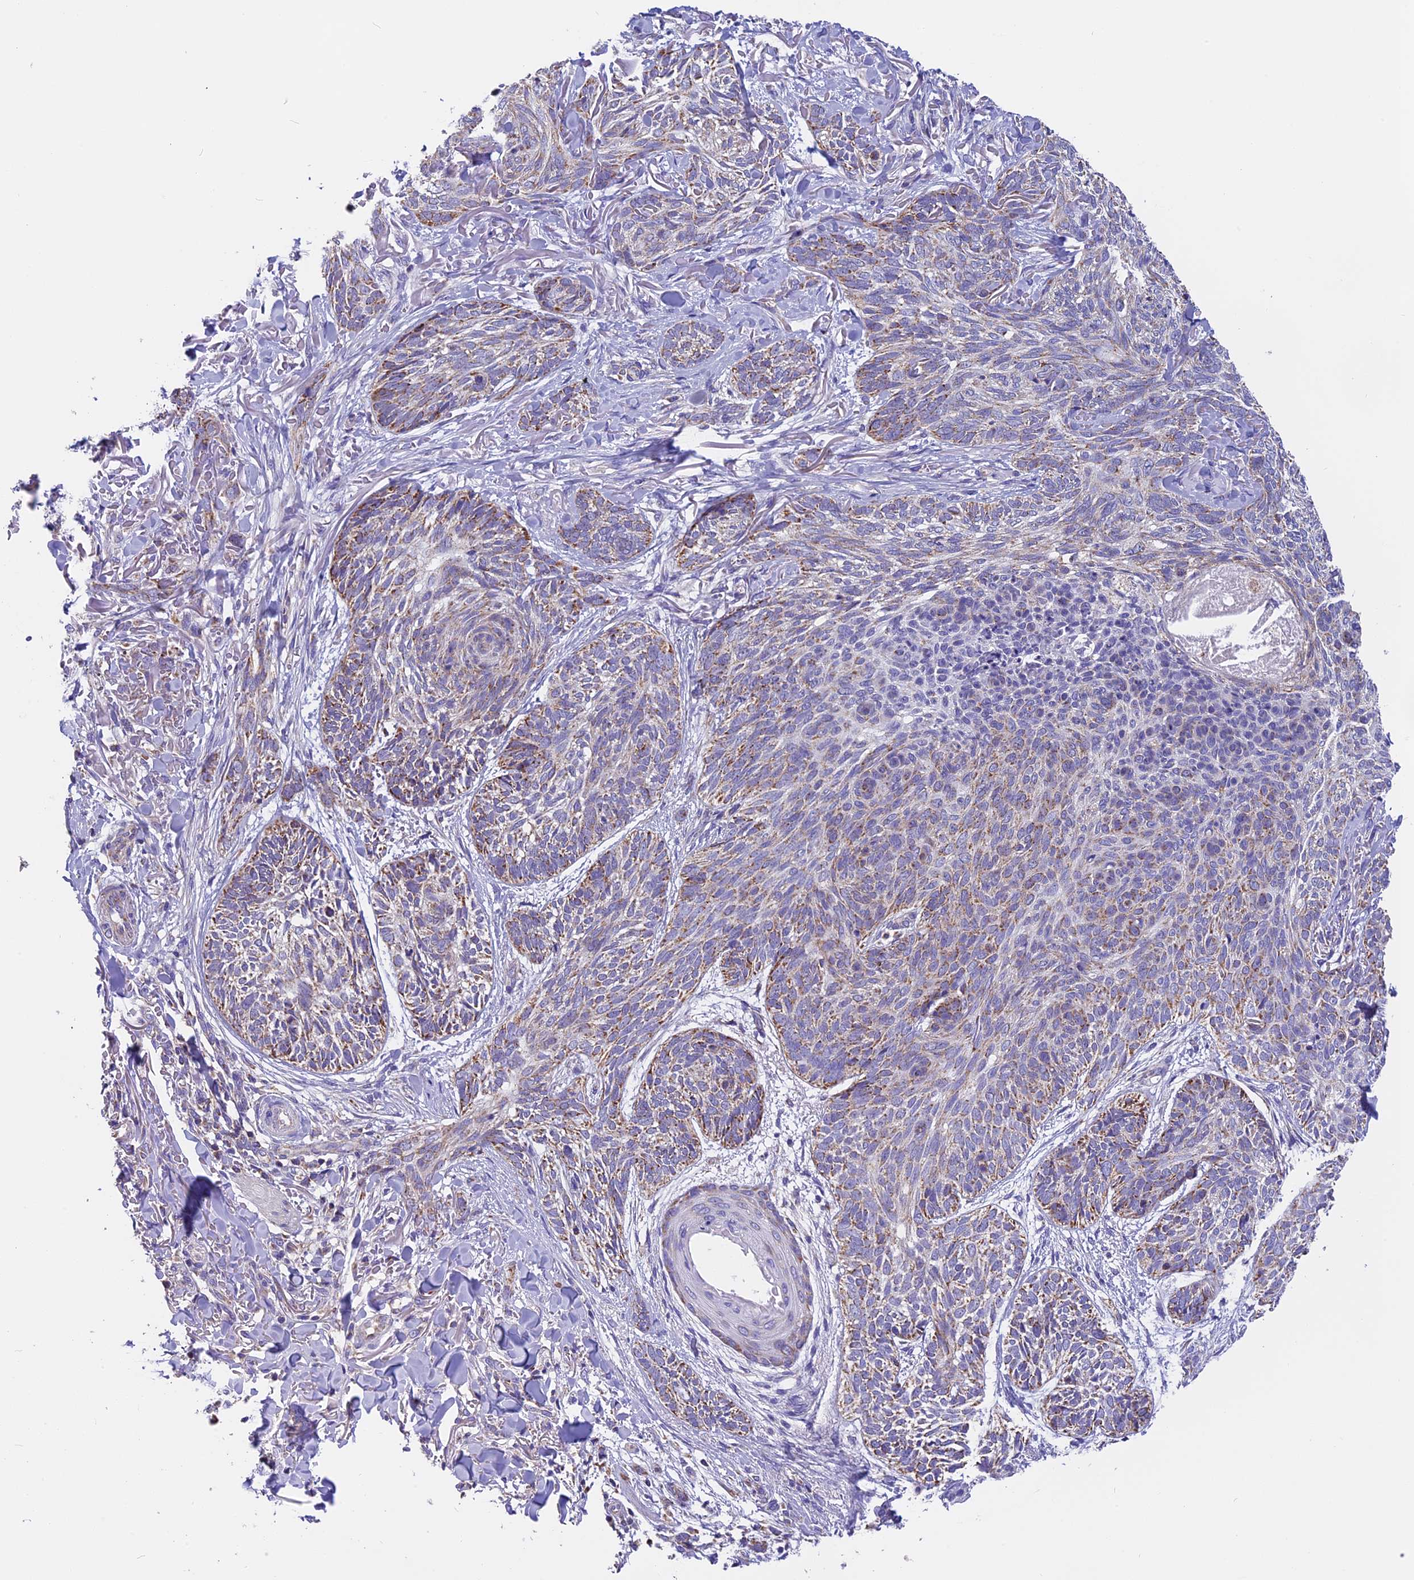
{"staining": {"intensity": "moderate", "quantity": "25%-75%", "location": "cytoplasmic/membranous"}, "tissue": "skin cancer", "cell_type": "Tumor cells", "image_type": "cancer", "snomed": [{"axis": "morphology", "description": "Normal tissue, NOS"}, {"axis": "morphology", "description": "Basal cell carcinoma"}, {"axis": "topography", "description": "Skin"}], "caption": "A high-resolution photomicrograph shows immunohistochemistry (IHC) staining of basal cell carcinoma (skin), which demonstrates moderate cytoplasmic/membranous expression in approximately 25%-75% of tumor cells.", "gene": "MGME1", "patient": {"sex": "male", "age": 66}}